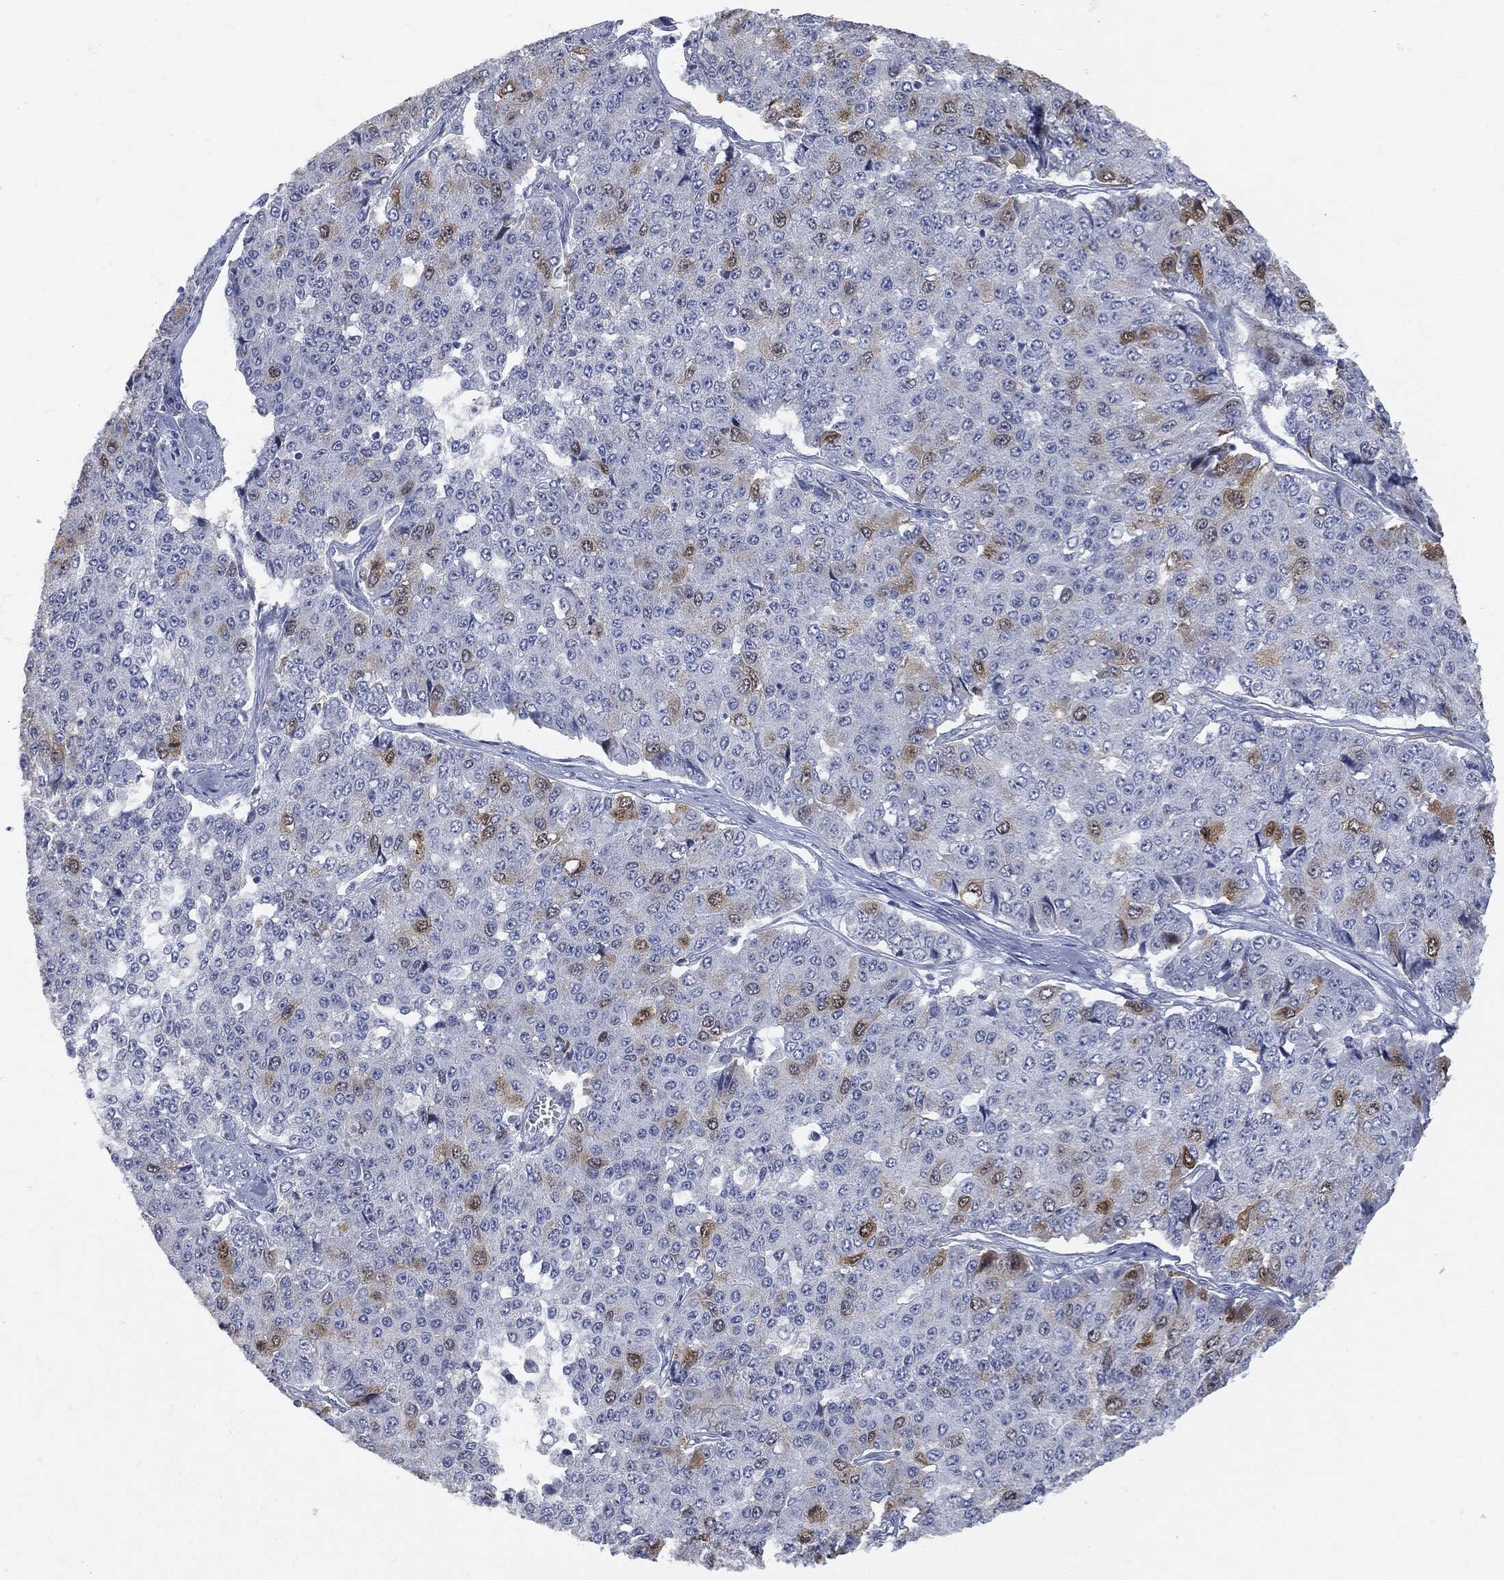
{"staining": {"intensity": "moderate", "quantity": "<25%", "location": "cytoplasmic/membranous"}, "tissue": "pancreatic cancer", "cell_type": "Tumor cells", "image_type": "cancer", "snomed": [{"axis": "morphology", "description": "Normal tissue, NOS"}, {"axis": "morphology", "description": "Inflammation, NOS"}, {"axis": "morphology", "description": "Adenocarcinoma, NOS"}, {"axis": "topography", "description": "Pancreas"}], "caption": "Pancreatic cancer (adenocarcinoma) was stained to show a protein in brown. There is low levels of moderate cytoplasmic/membranous staining in approximately <25% of tumor cells.", "gene": "UBE2C", "patient": {"sex": "male", "age": 57}}